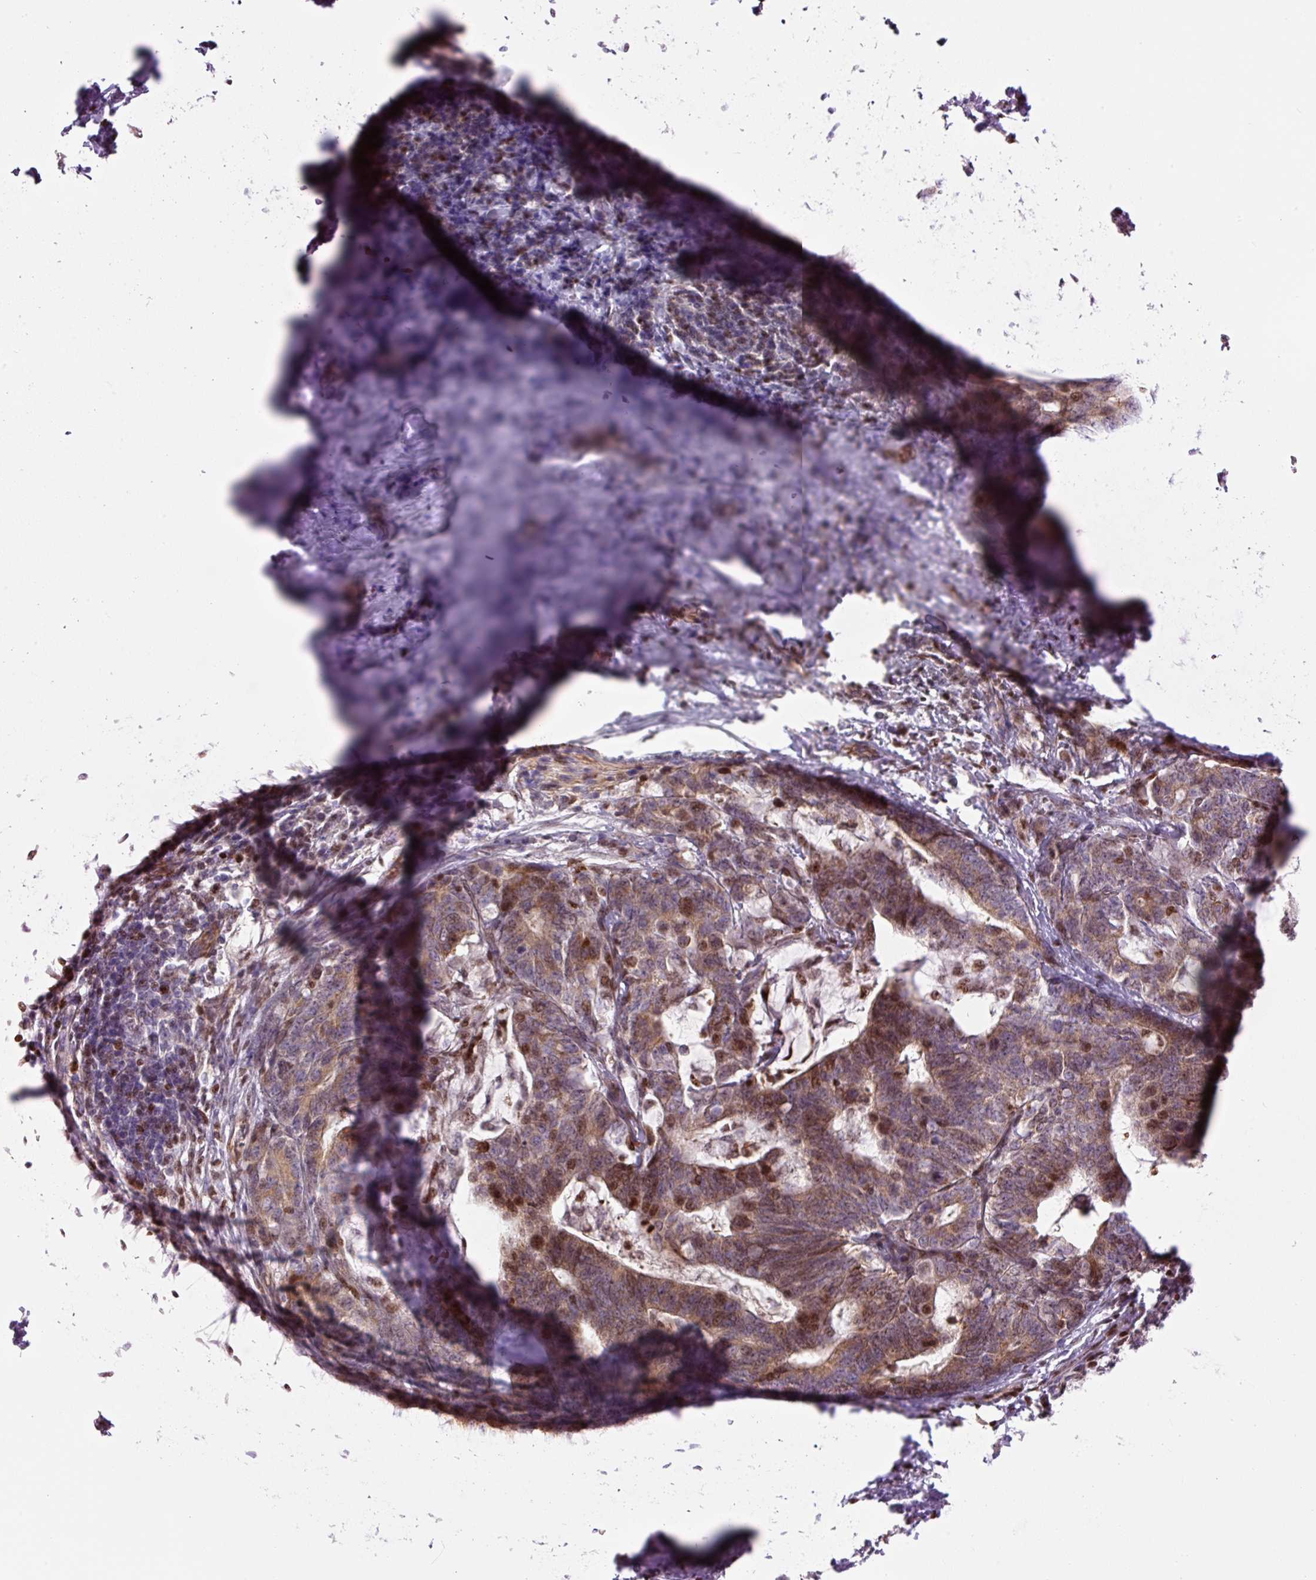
{"staining": {"intensity": "moderate", "quantity": ">75%", "location": "cytoplasmic/membranous,nuclear"}, "tissue": "stomach cancer", "cell_type": "Tumor cells", "image_type": "cancer", "snomed": [{"axis": "morphology", "description": "Normal tissue, NOS"}, {"axis": "morphology", "description": "Adenocarcinoma, NOS"}, {"axis": "topography", "description": "Stomach"}], "caption": "Immunohistochemical staining of human stomach adenocarcinoma reveals medium levels of moderate cytoplasmic/membranous and nuclear expression in about >75% of tumor cells. The staining was performed using DAB (3,3'-diaminobenzidine), with brown indicating positive protein expression. Nuclei are stained blue with hematoxylin.", "gene": "TMEM8B", "patient": {"sex": "female", "age": 64}}